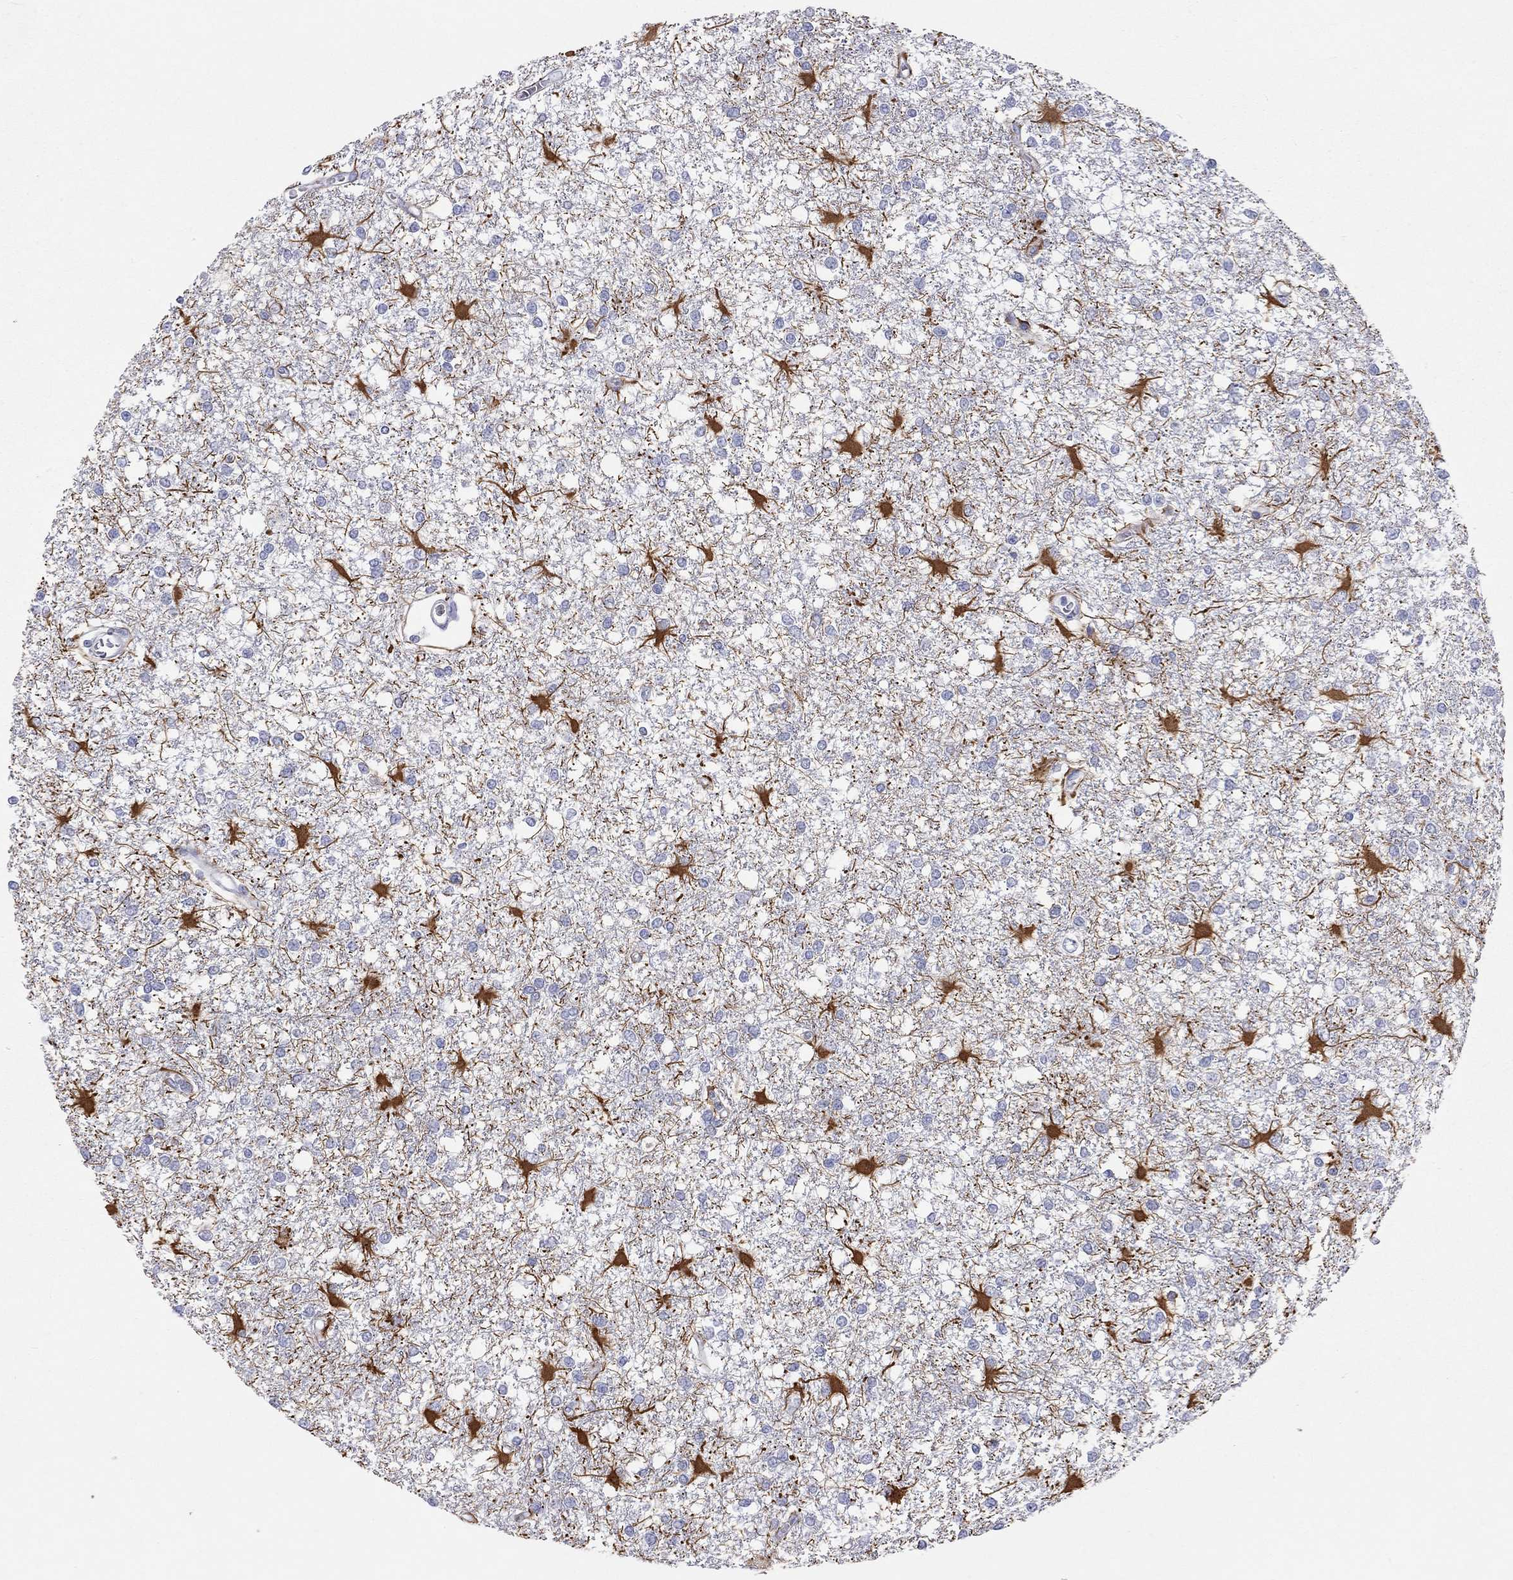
{"staining": {"intensity": "negative", "quantity": "none", "location": "none"}, "tissue": "glioma", "cell_type": "Tumor cells", "image_type": "cancer", "snomed": [{"axis": "morphology", "description": "Glioma, malignant, High grade"}, {"axis": "topography", "description": "Cerebral cortex"}], "caption": "Tumor cells are negative for protein expression in human glioma.", "gene": "PCDHGC5", "patient": {"sex": "male", "age": 79}}